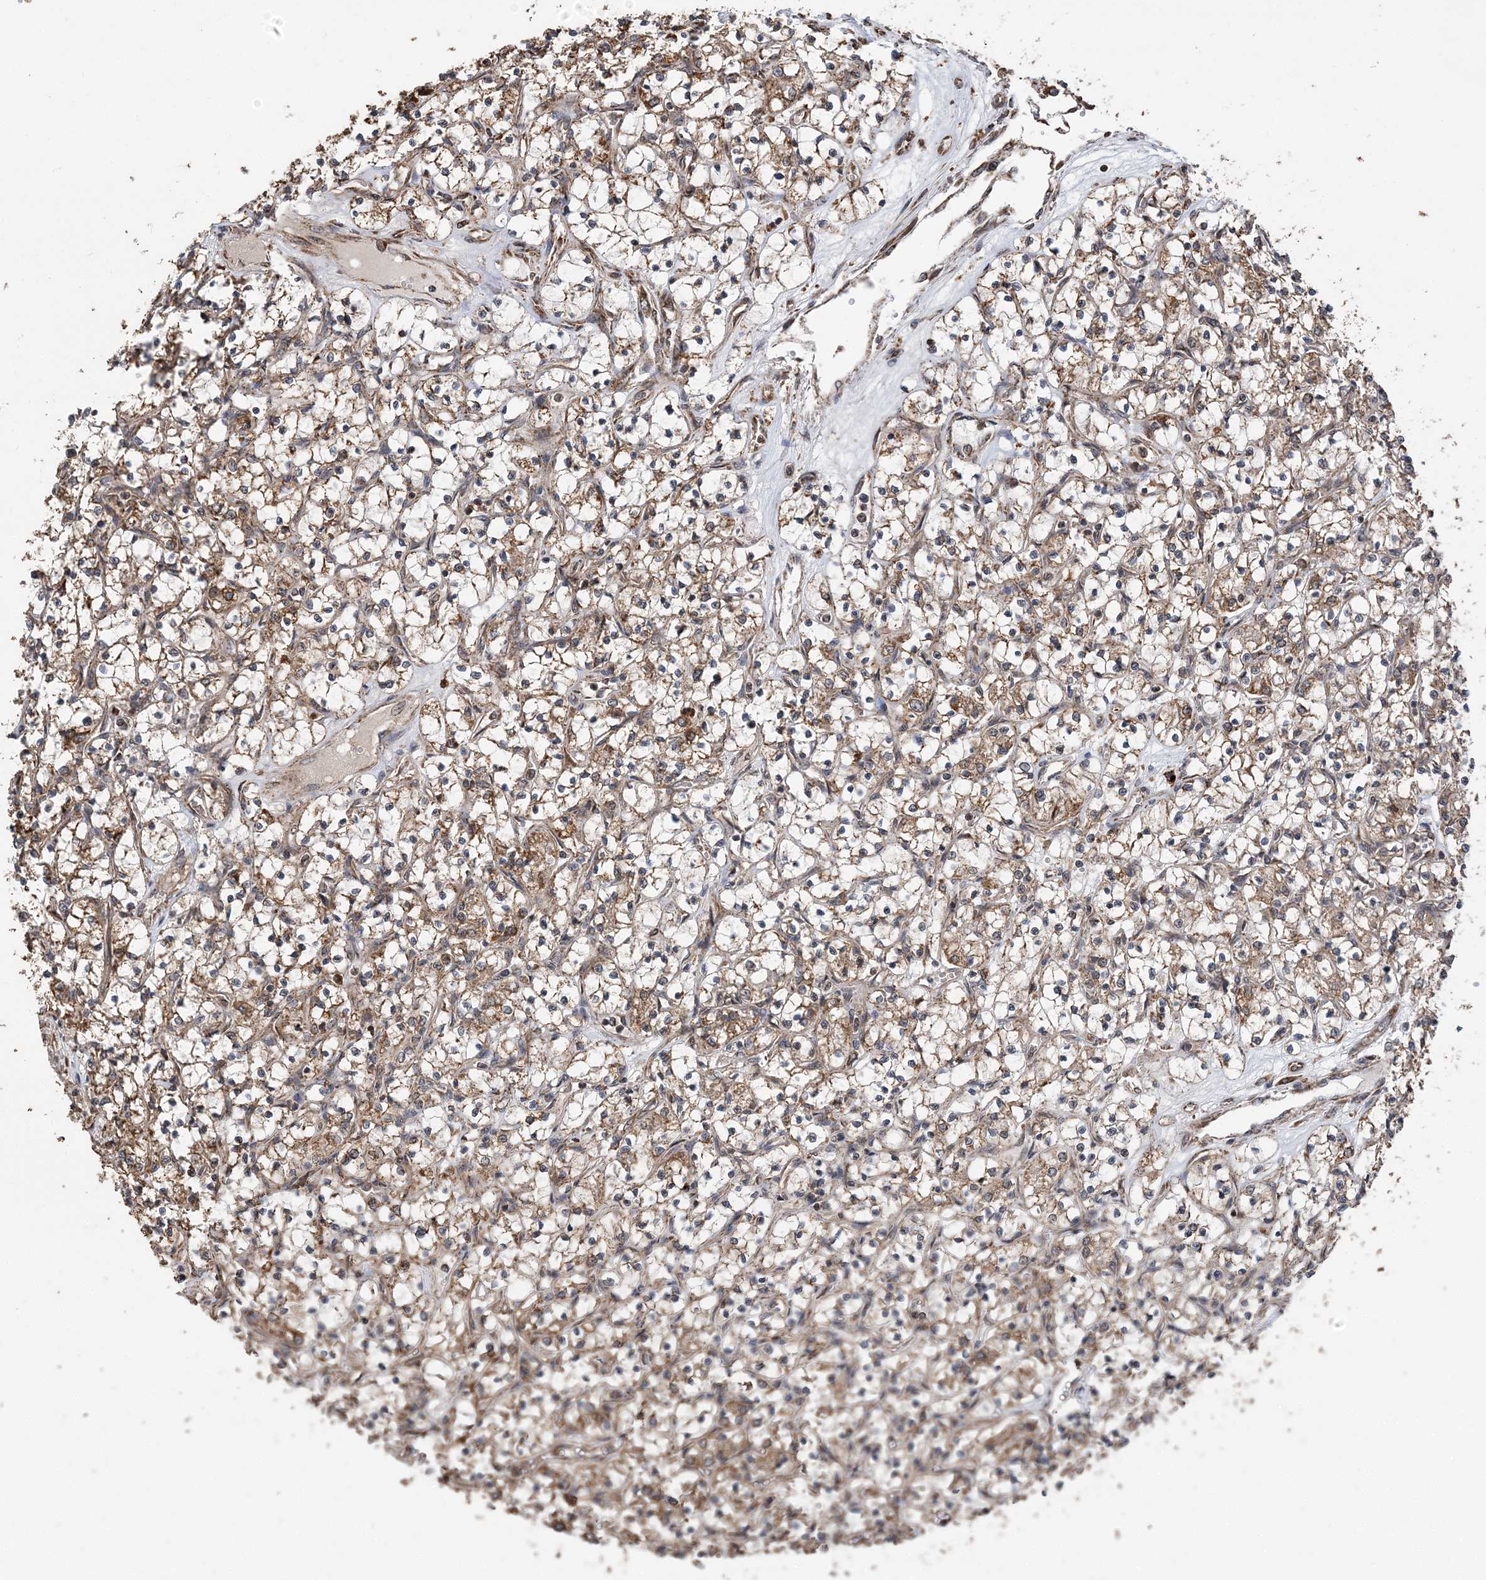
{"staining": {"intensity": "moderate", "quantity": ">75%", "location": "cytoplasmic/membranous"}, "tissue": "renal cancer", "cell_type": "Tumor cells", "image_type": "cancer", "snomed": [{"axis": "morphology", "description": "Adenocarcinoma, NOS"}, {"axis": "topography", "description": "Kidney"}], "caption": "Tumor cells display medium levels of moderate cytoplasmic/membranous staining in approximately >75% of cells in renal adenocarcinoma.", "gene": "PCBP1", "patient": {"sex": "female", "age": 69}}